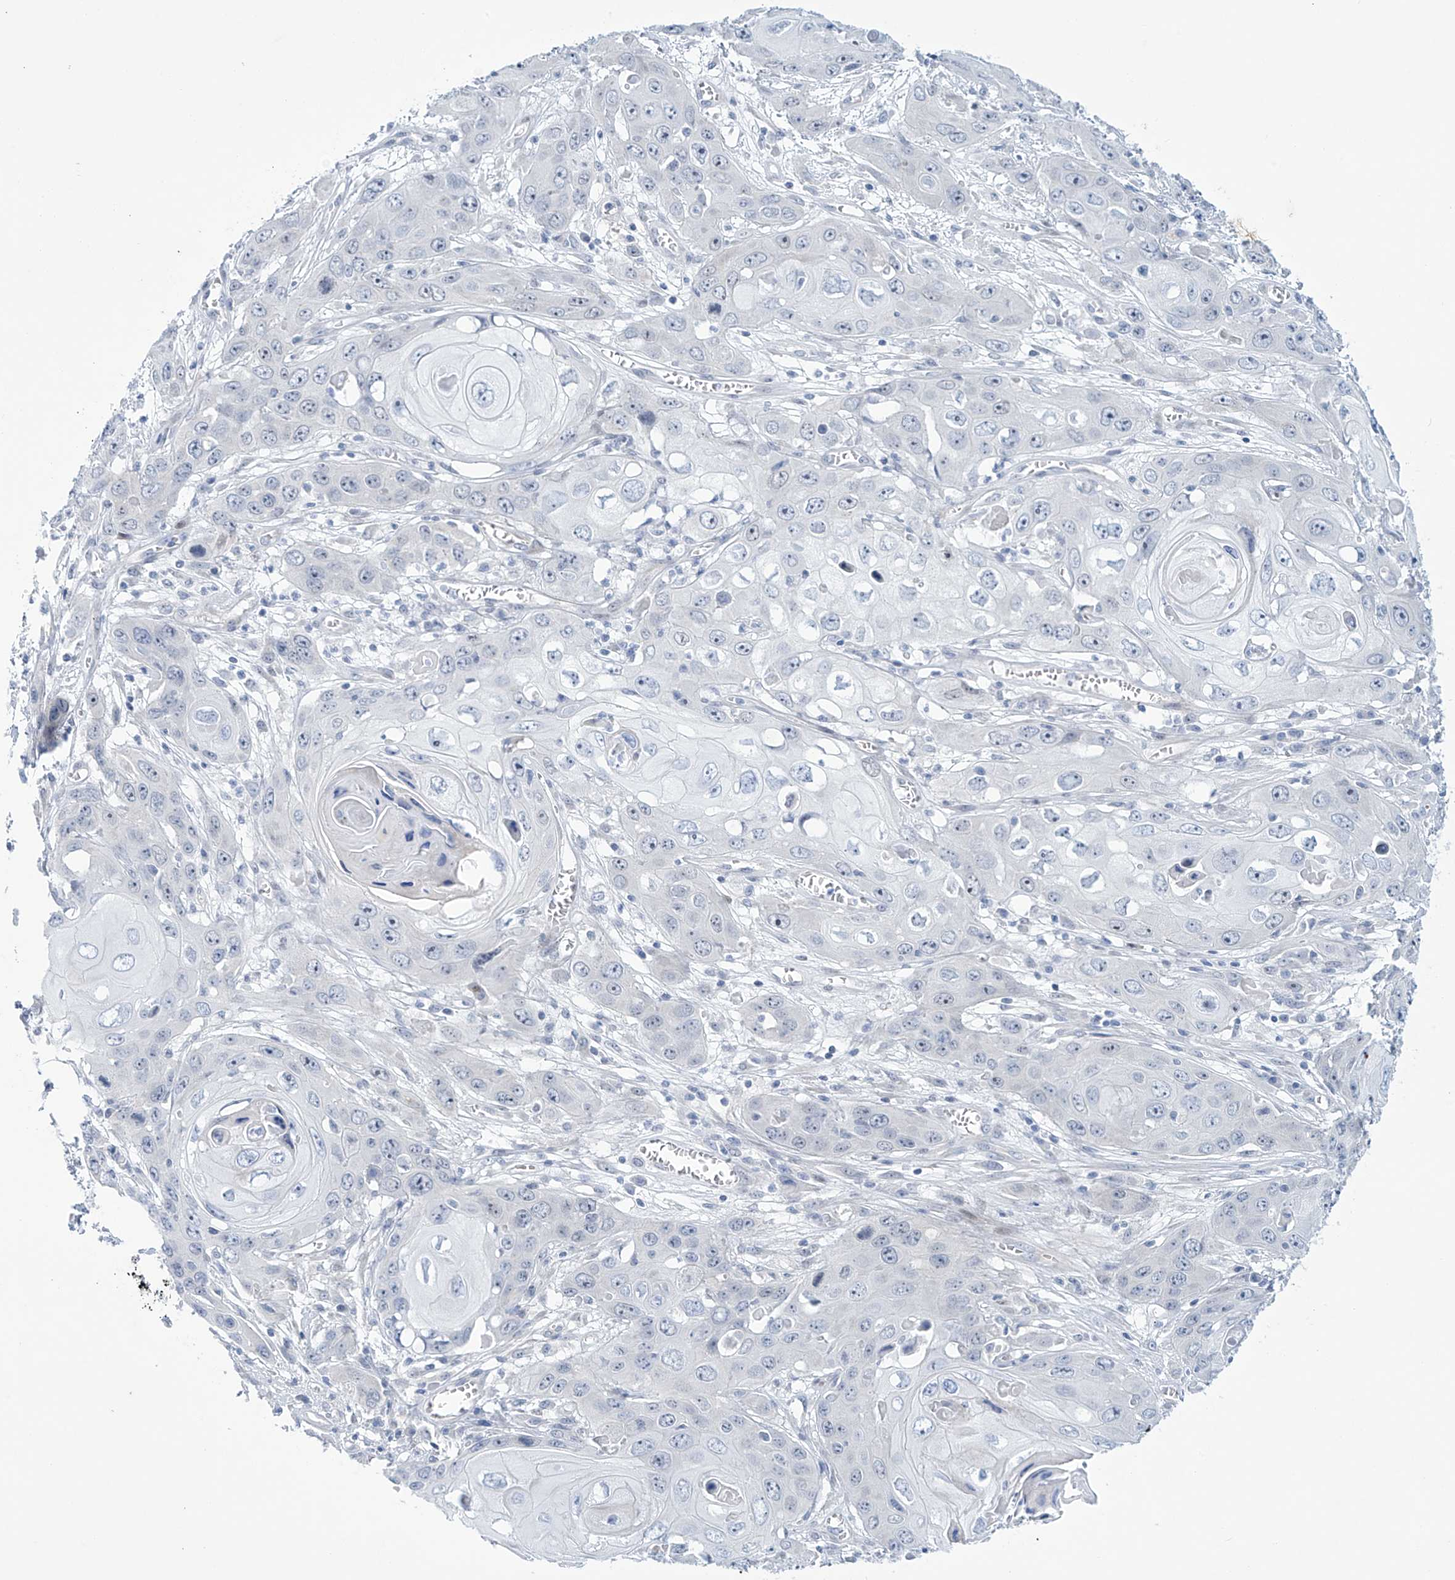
{"staining": {"intensity": "negative", "quantity": "none", "location": "none"}, "tissue": "skin cancer", "cell_type": "Tumor cells", "image_type": "cancer", "snomed": [{"axis": "morphology", "description": "Squamous cell carcinoma, NOS"}, {"axis": "topography", "description": "Skin"}], "caption": "High power microscopy photomicrograph of an immunohistochemistry photomicrograph of squamous cell carcinoma (skin), revealing no significant positivity in tumor cells. Nuclei are stained in blue.", "gene": "TRIM60", "patient": {"sex": "male", "age": 55}}